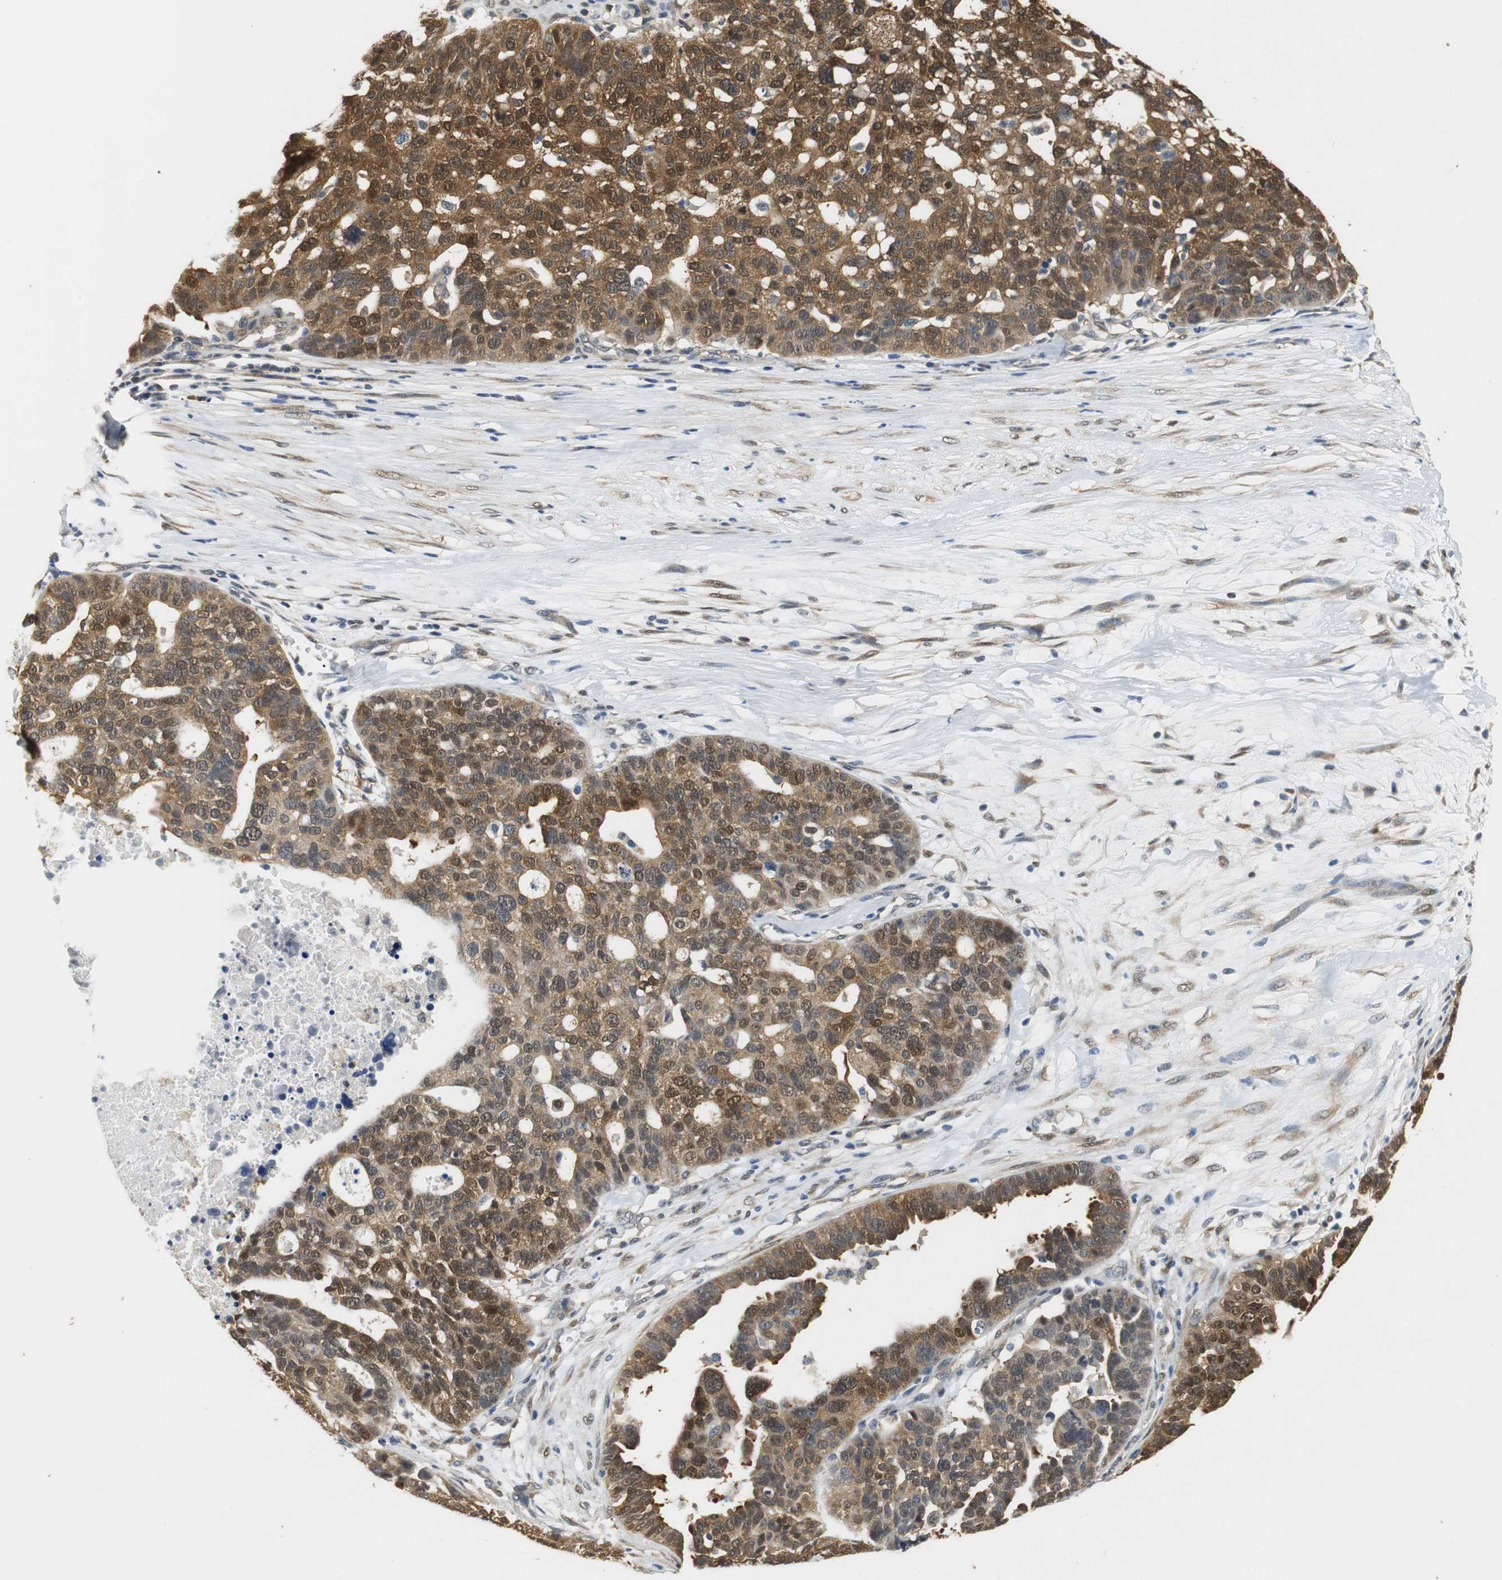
{"staining": {"intensity": "moderate", "quantity": ">75%", "location": "cytoplasmic/membranous,nuclear"}, "tissue": "ovarian cancer", "cell_type": "Tumor cells", "image_type": "cancer", "snomed": [{"axis": "morphology", "description": "Cystadenocarcinoma, serous, NOS"}, {"axis": "topography", "description": "Ovary"}], "caption": "There is medium levels of moderate cytoplasmic/membranous and nuclear expression in tumor cells of ovarian serous cystadenocarcinoma, as demonstrated by immunohistochemical staining (brown color).", "gene": "UBQLN2", "patient": {"sex": "female", "age": 59}}